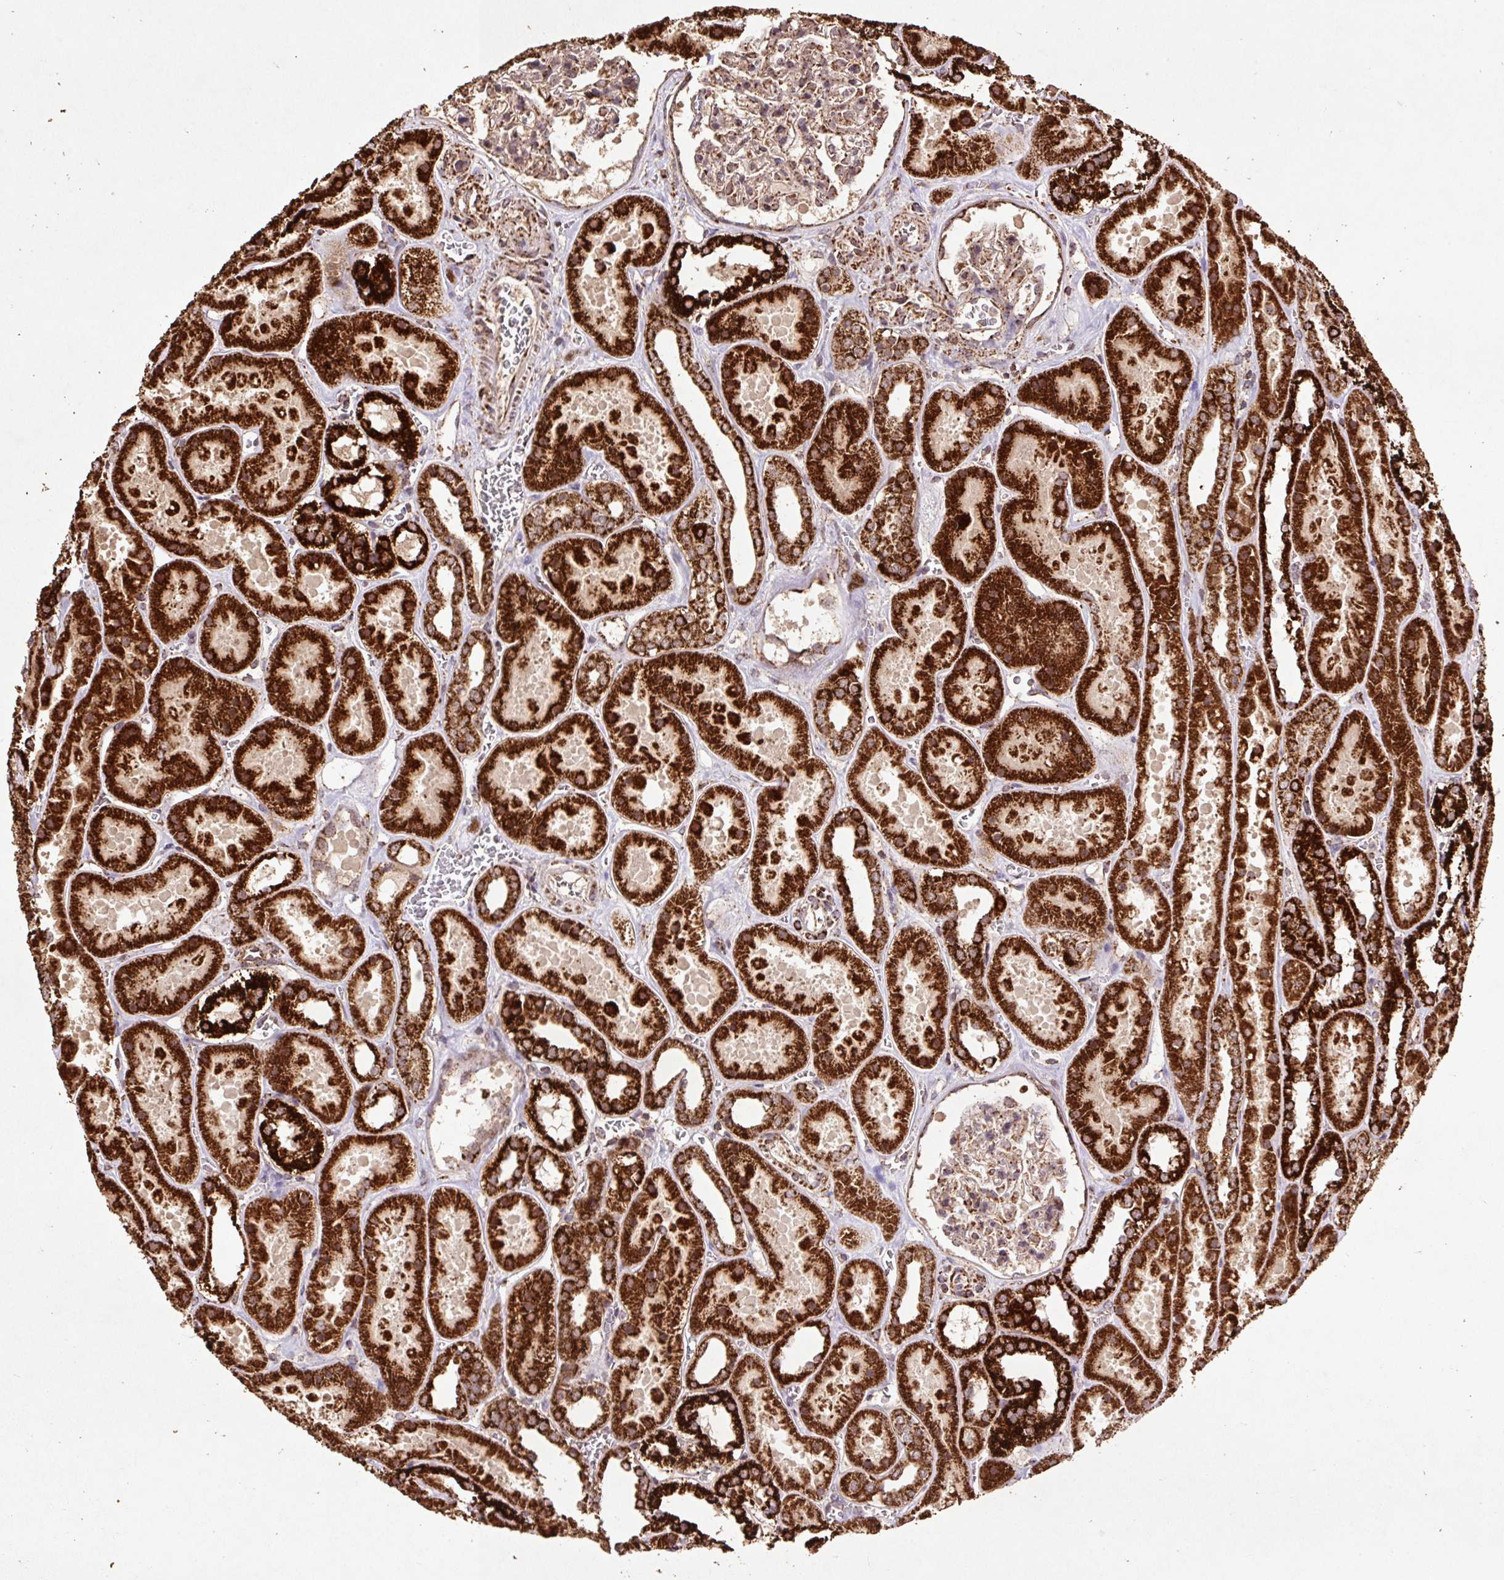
{"staining": {"intensity": "moderate", "quantity": "25%-75%", "location": "cytoplasmic/membranous"}, "tissue": "kidney", "cell_type": "Cells in glomeruli", "image_type": "normal", "snomed": [{"axis": "morphology", "description": "Normal tissue, NOS"}, {"axis": "topography", "description": "Kidney"}], "caption": "Benign kidney exhibits moderate cytoplasmic/membranous expression in about 25%-75% of cells in glomeruli (Stains: DAB in brown, nuclei in blue, Microscopy: brightfield microscopy at high magnification)..", "gene": "ATP5F1A", "patient": {"sex": "female", "age": 41}}